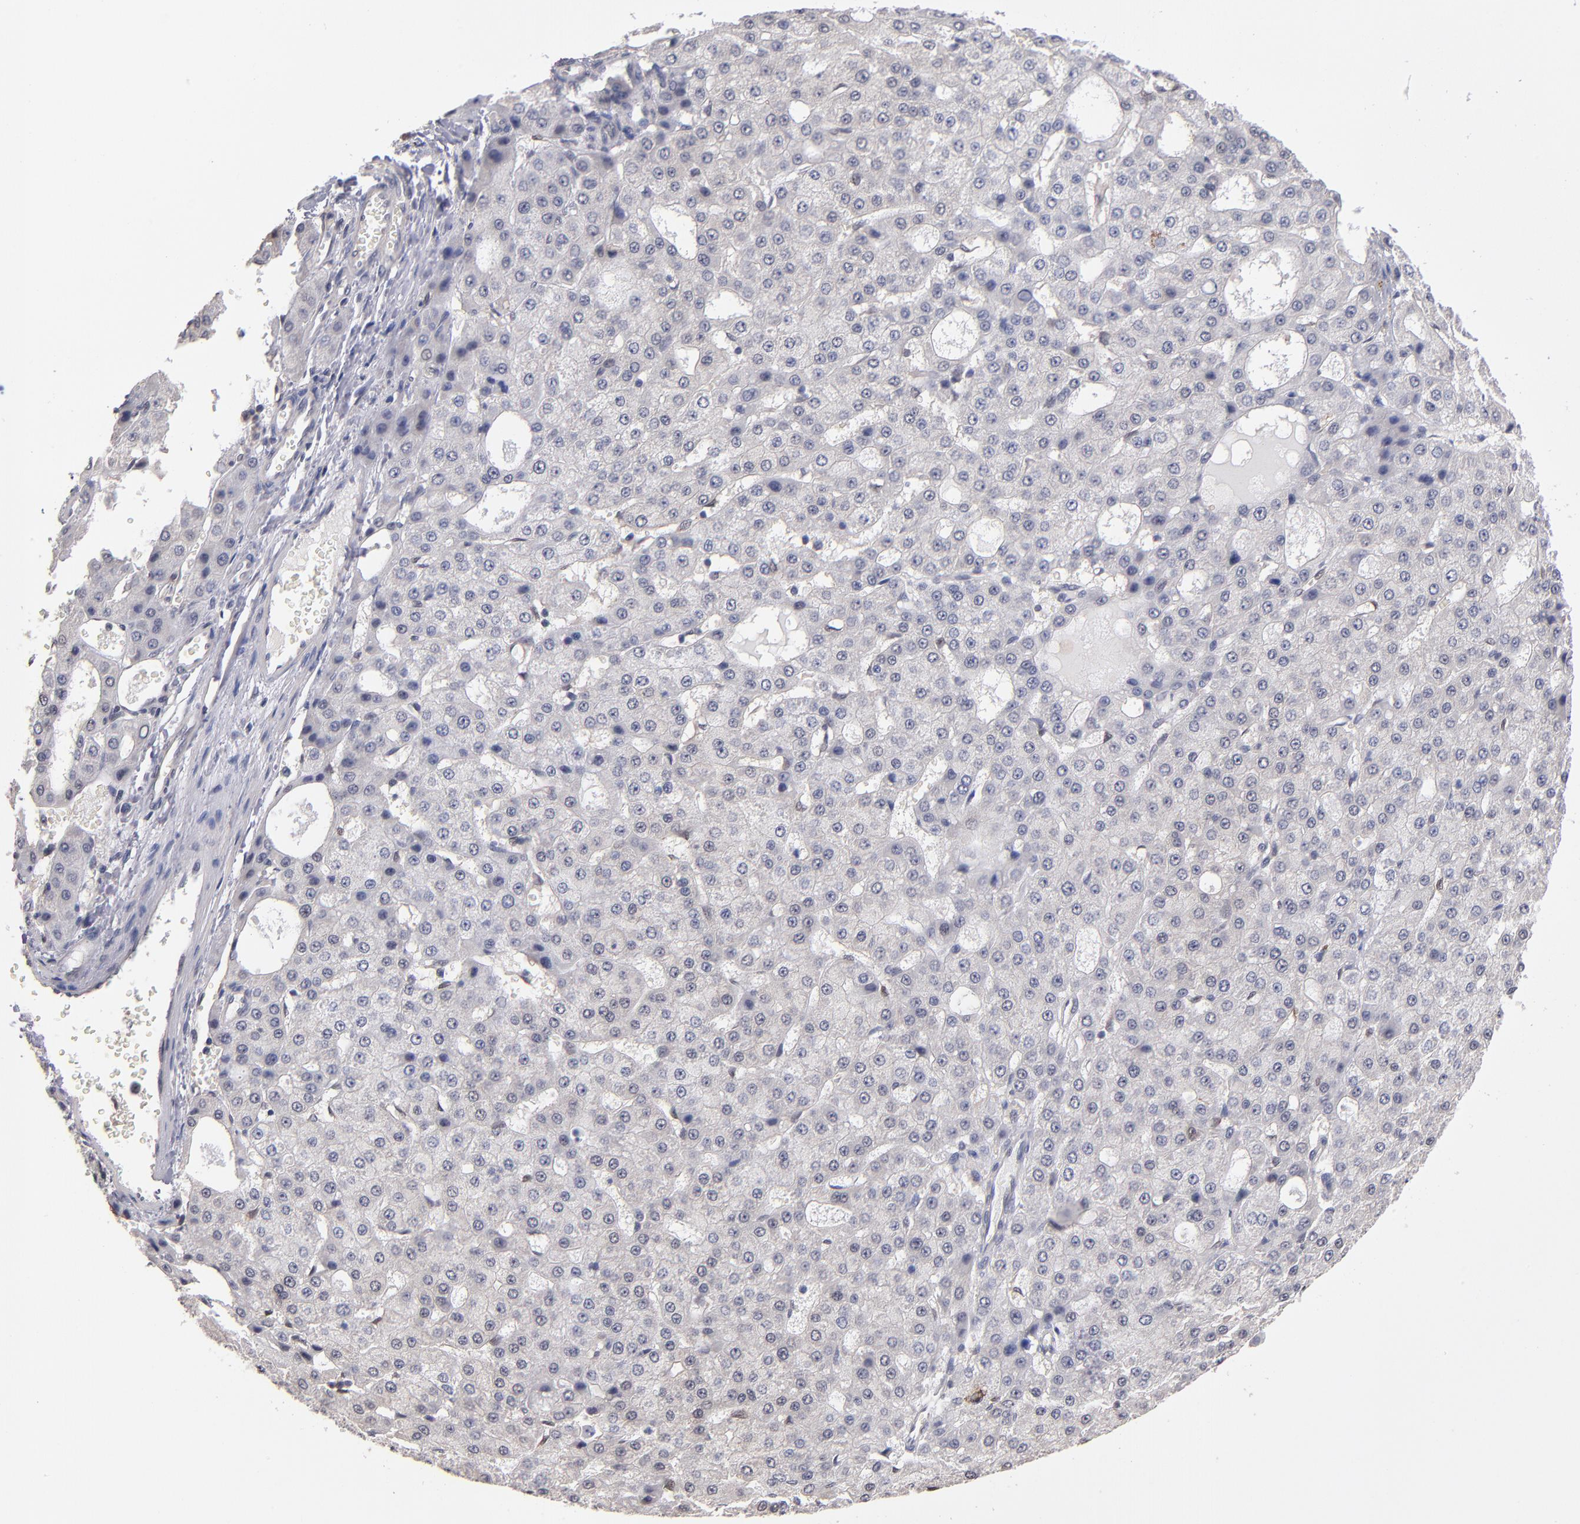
{"staining": {"intensity": "negative", "quantity": "none", "location": "none"}, "tissue": "liver cancer", "cell_type": "Tumor cells", "image_type": "cancer", "snomed": [{"axis": "morphology", "description": "Carcinoma, Hepatocellular, NOS"}, {"axis": "topography", "description": "Liver"}], "caption": "Immunohistochemical staining of human hepatocellular carcinoma (liver) reveals no significant staining in tumor cells.", "gene": "PSMD10", "patient": {"sex": "male", "age": 47}}